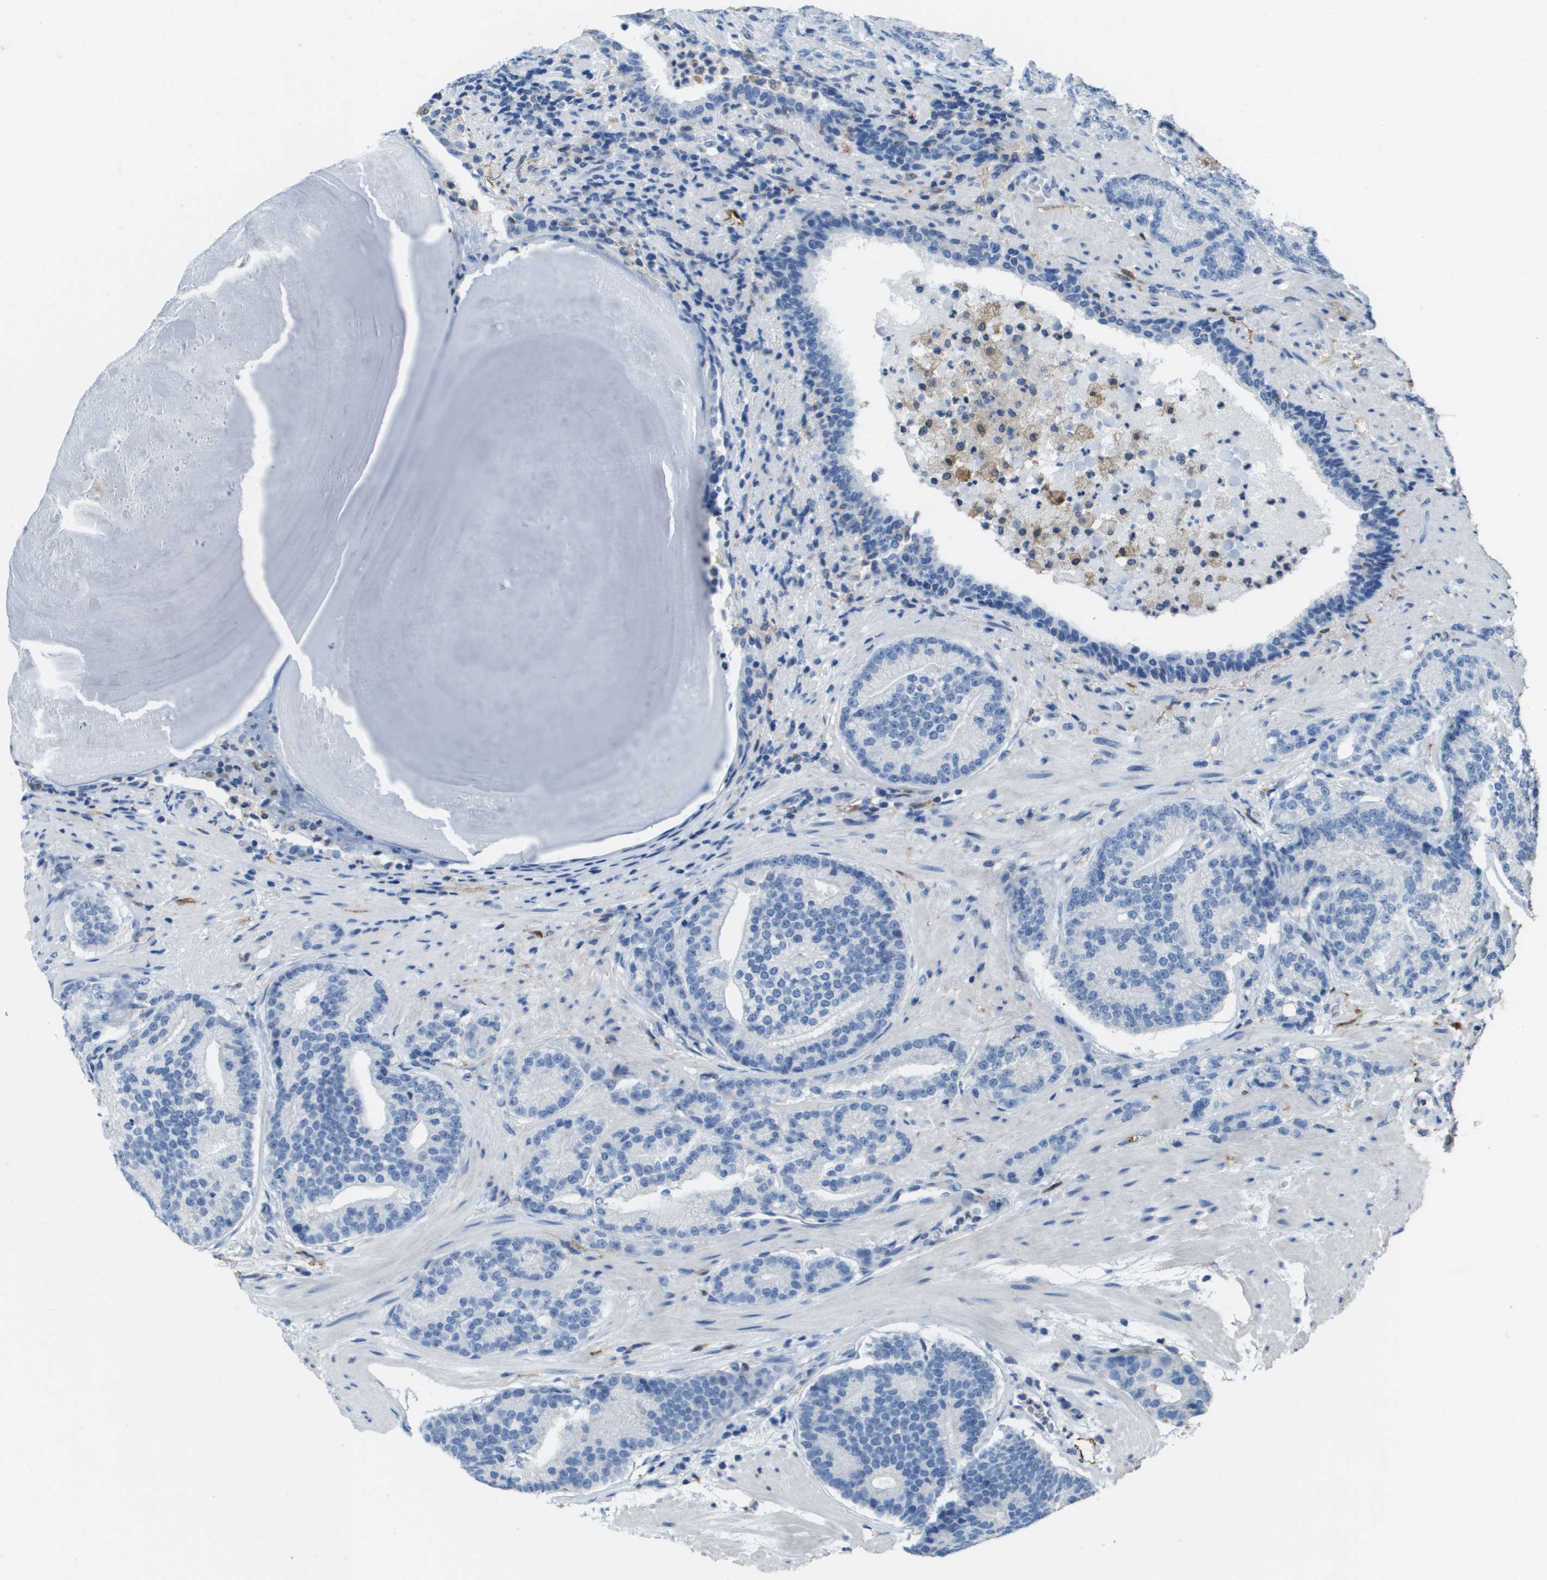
{"staining": {"intensity": "negative", "quantity": "none", "location": "none"}, "tissue": "prostate cancer", "cell_type": "Tumor cells", "image_type": "cancer", "snomed": [{"axis": "morphology", "description": "Adenocarcinoma, High grade"}, {"axis": "topography", "description": "Prostate"}], "caption": "A high-resolution photomicrograph shows immunohistochemistry (IHC) staining of prostate cancer (adenocarcinoma (high-grade)), which displays no significant expression in tumor cells.", "gene": "FABP5", "patient": {"sex": "male", "age": 61}}